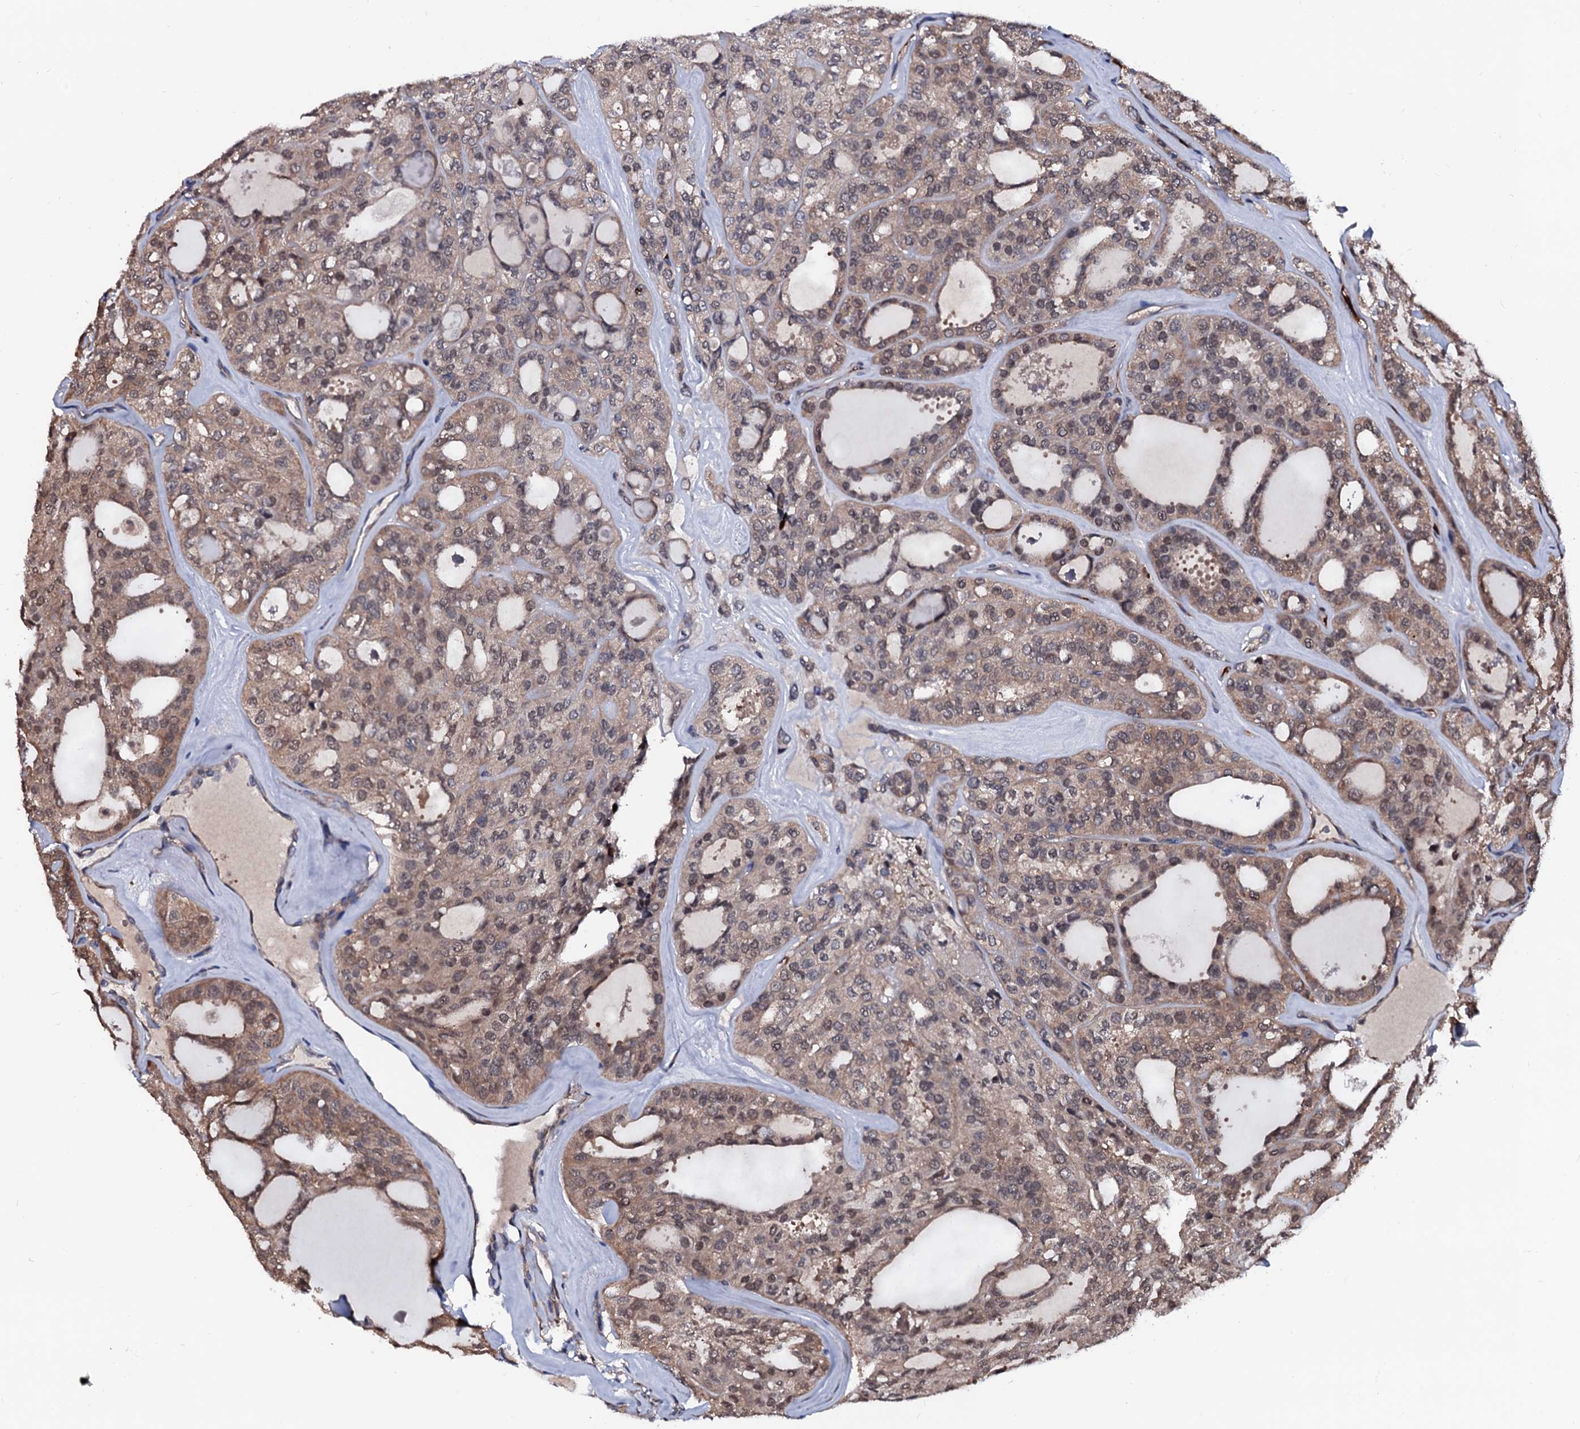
{"staining": {"intensity": "weak", "quantity": ">75%", "location": "cytoplasmic/membranous,nuclear"}, "tissue": "thyroid cancer", "cell_type": "Tumor cells", "image_type": "cancer", "snomed": [{"axis": "morphology", "description": "Follicular adenoma carcinoma, NOS"}, {"axis": "topography", "description": "Thyroid gland"}], "caption": "Thyroid cancer tissue displays weak cytoplasmic/membranous and nuclear staining in approximately >75% of tumor cells, visualized by immunohistochemistry. (brown staining indicates protein expression, while blue staining denotes nuclei).", "gene": "N4BP1", "patient": {"sex": "male", "age": 75}}